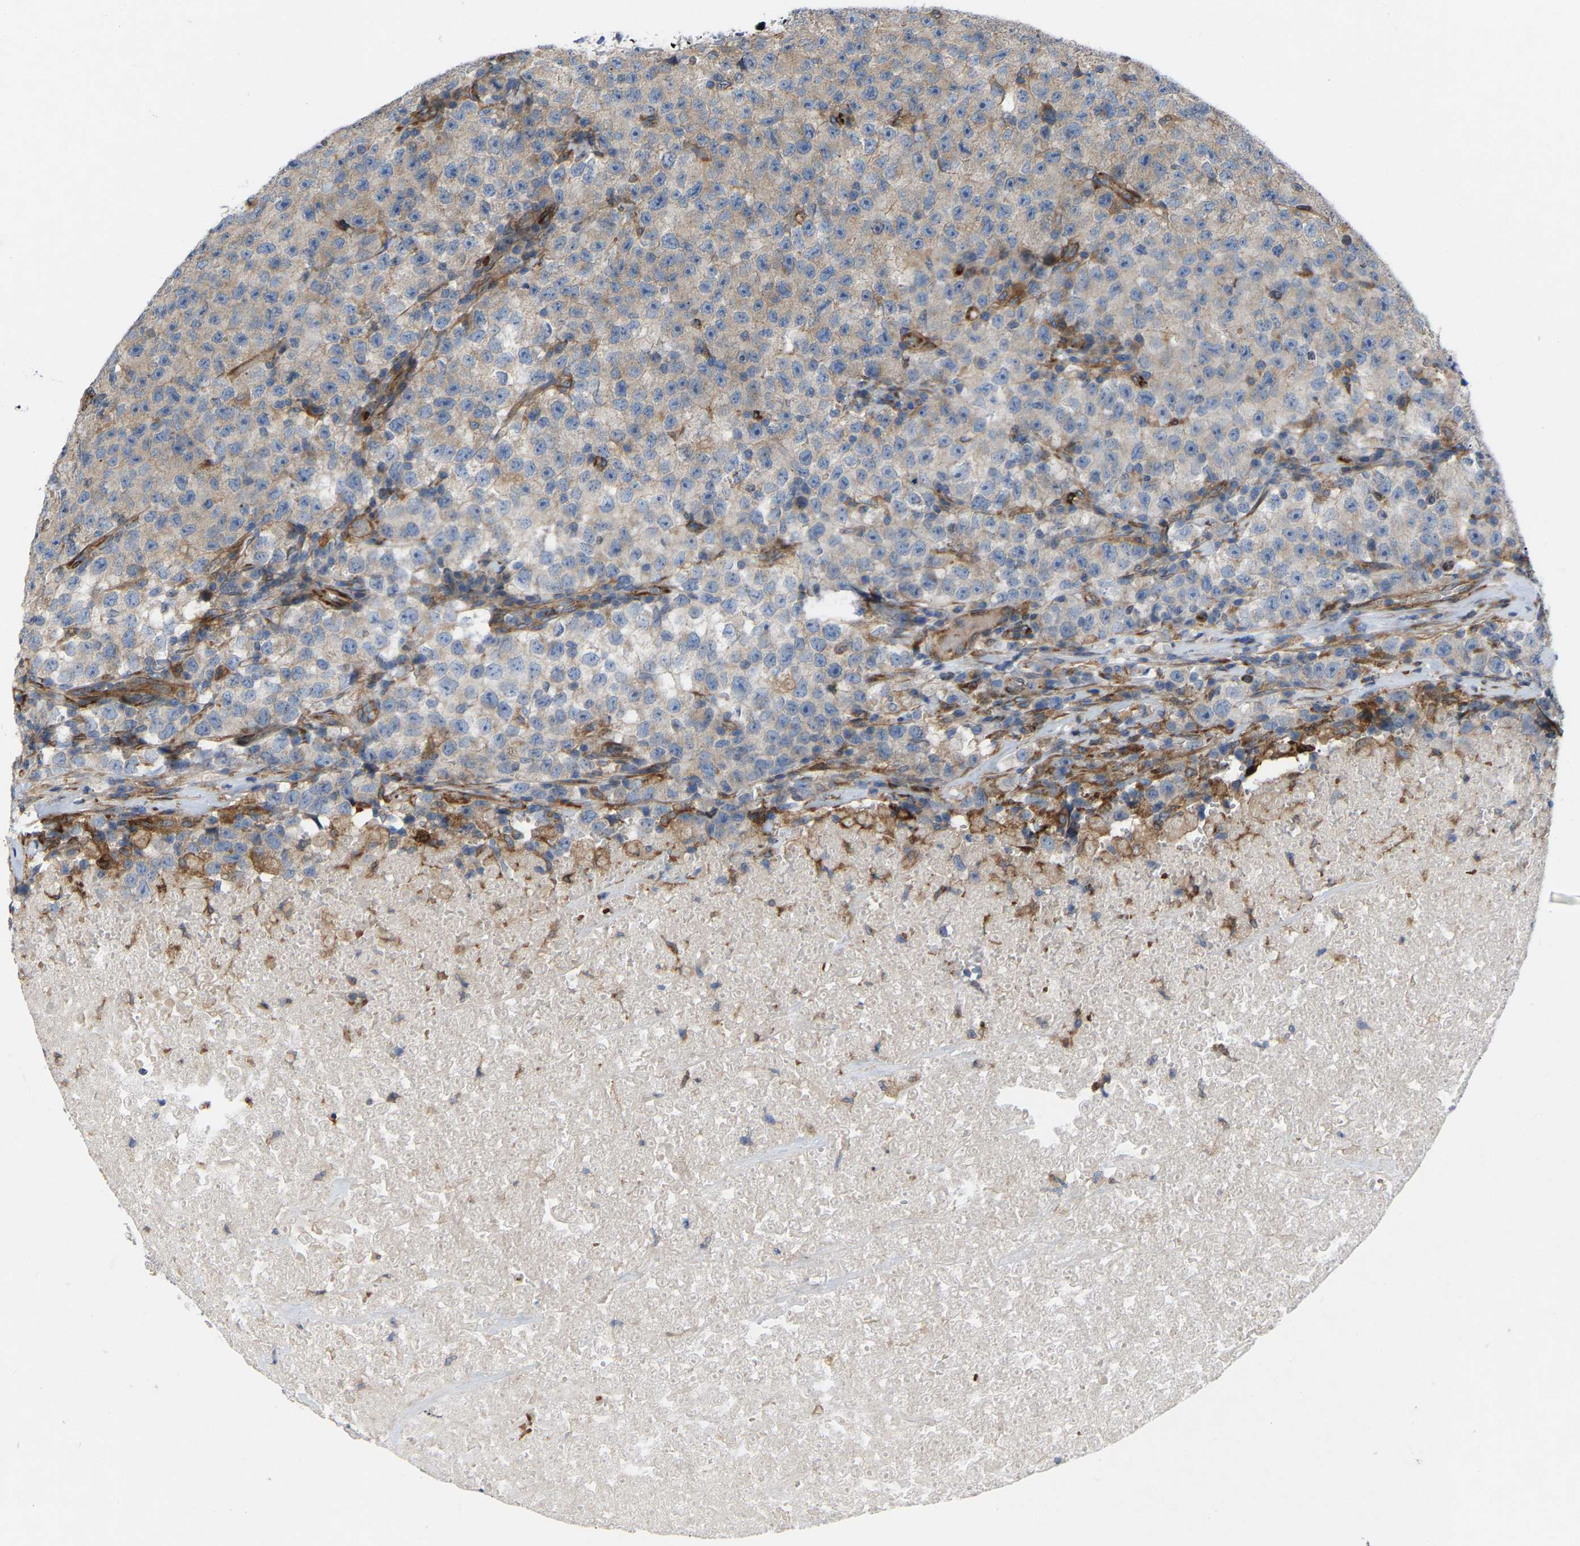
{"staining": {"intensity": "negative", "quantity": "none", "location": "none"}, "tissue": "testis cancer", "cell_type": "Tumor cells", "image_type": "cancer", "snomed": [{"axis": "morphology", "description": "Seminoma, NOS"}, {"axis": "topography", "description": "Testis"}], "caption": "High power microscopy photomicrograph of an IHC image of testis cancer (seminoma), revealing no significant staining in tumor cells.", "gene": "TOR1B", "patient": {"sex": "male", "age": 22}}